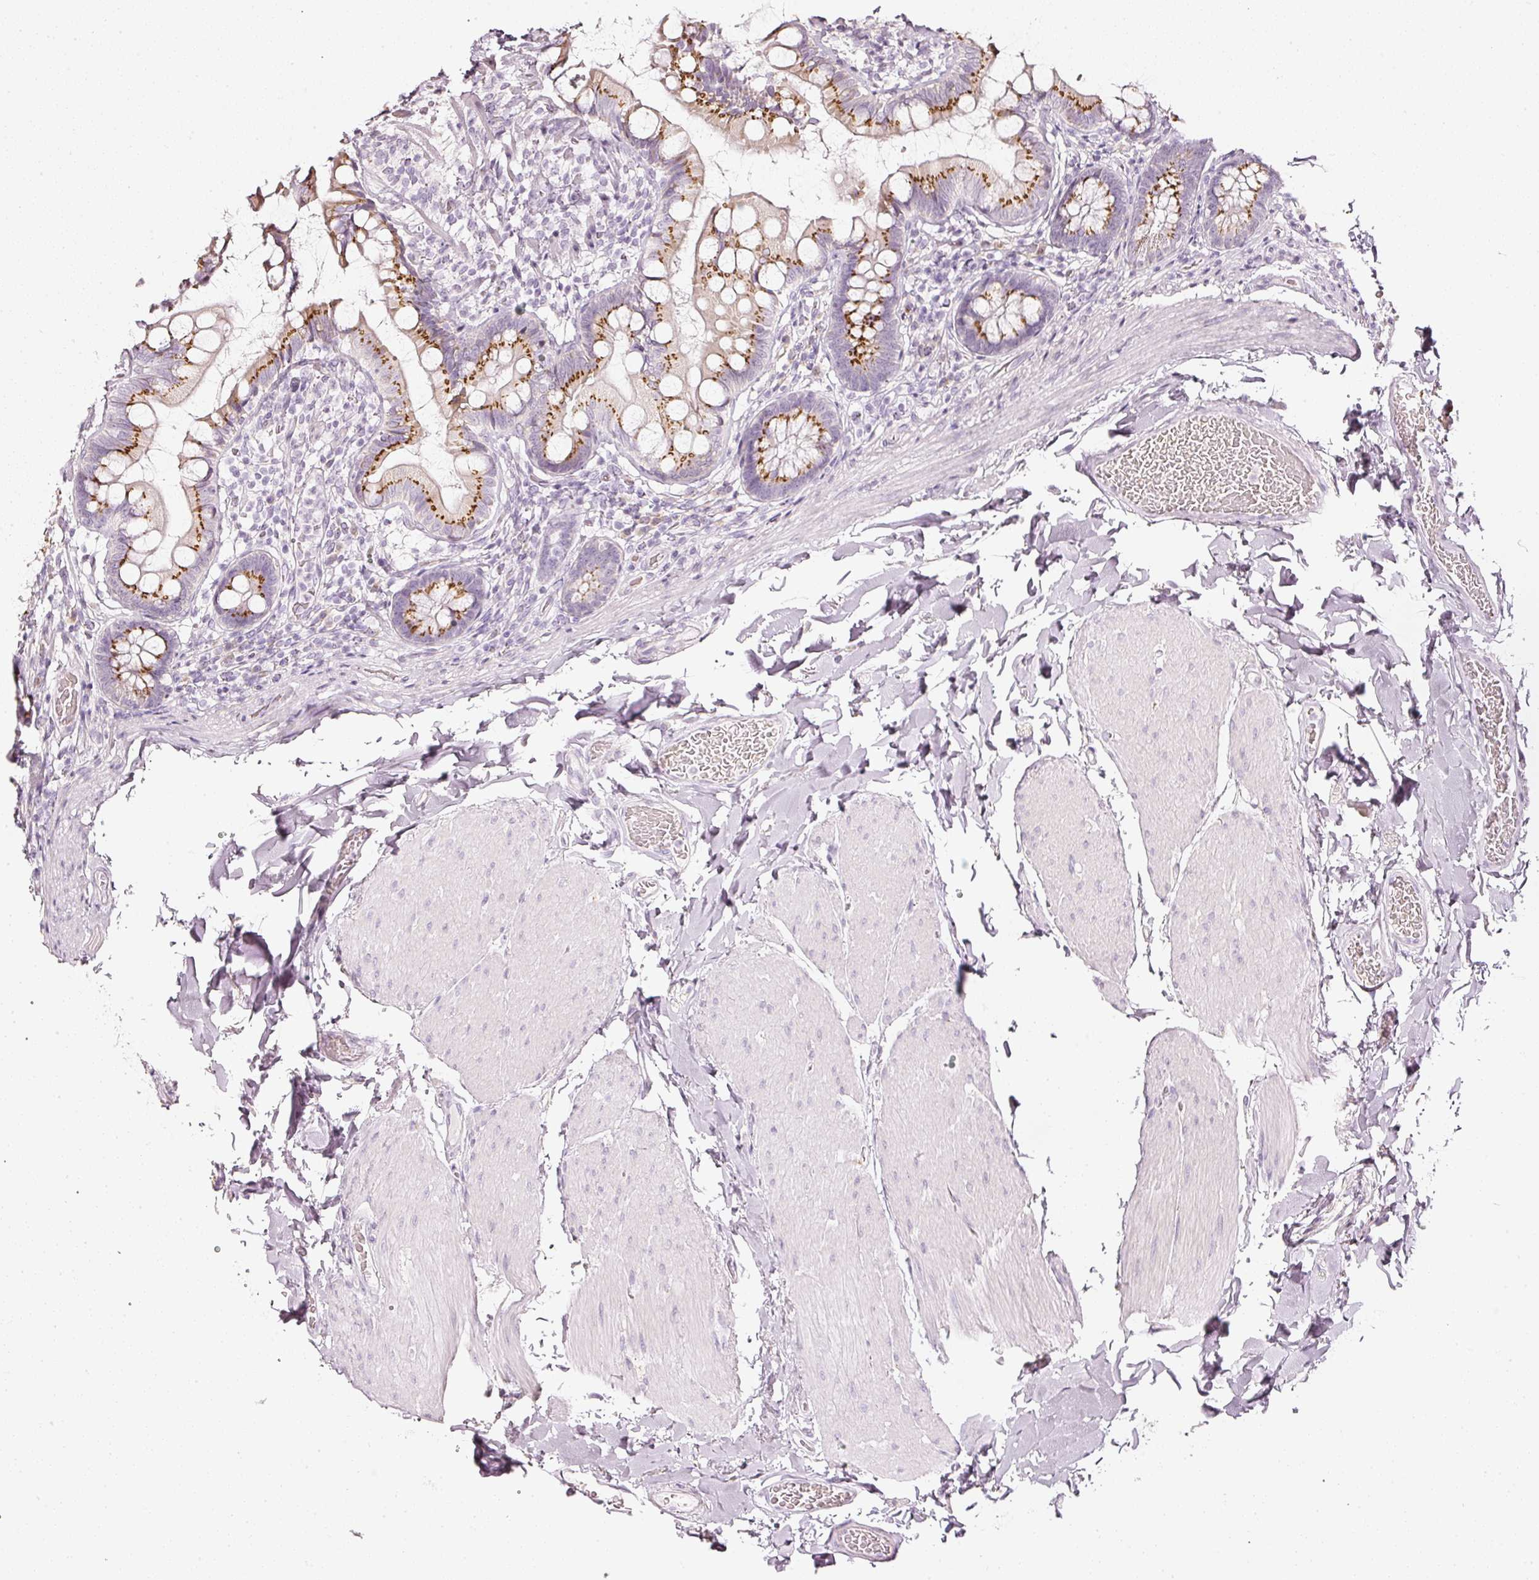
{"staining": {"intensity": "strong", "quantity": ">75%", "location": "cytoplasmic/membranous"}, "tissue": "small intestine", "cell_type": "Glandular cells", "image_type": "normal", "snomed": [{"axis": "morphology", "description": "Normal tissue, NOS"}, {"axis": "topography", "description": "Small intestine"}], "caption": "Protein staining by immunohistochemistry displays strong cytoplasmic/membranous expression in approximately >75% of glandular cells in normal small intestine. The staining was performed using DAB, with brown indicating positive protein expression. Nuclei are stained blue with hematoxylin.", "gene": "SDF4", "patient": {"sex": "male", "age": 70}}